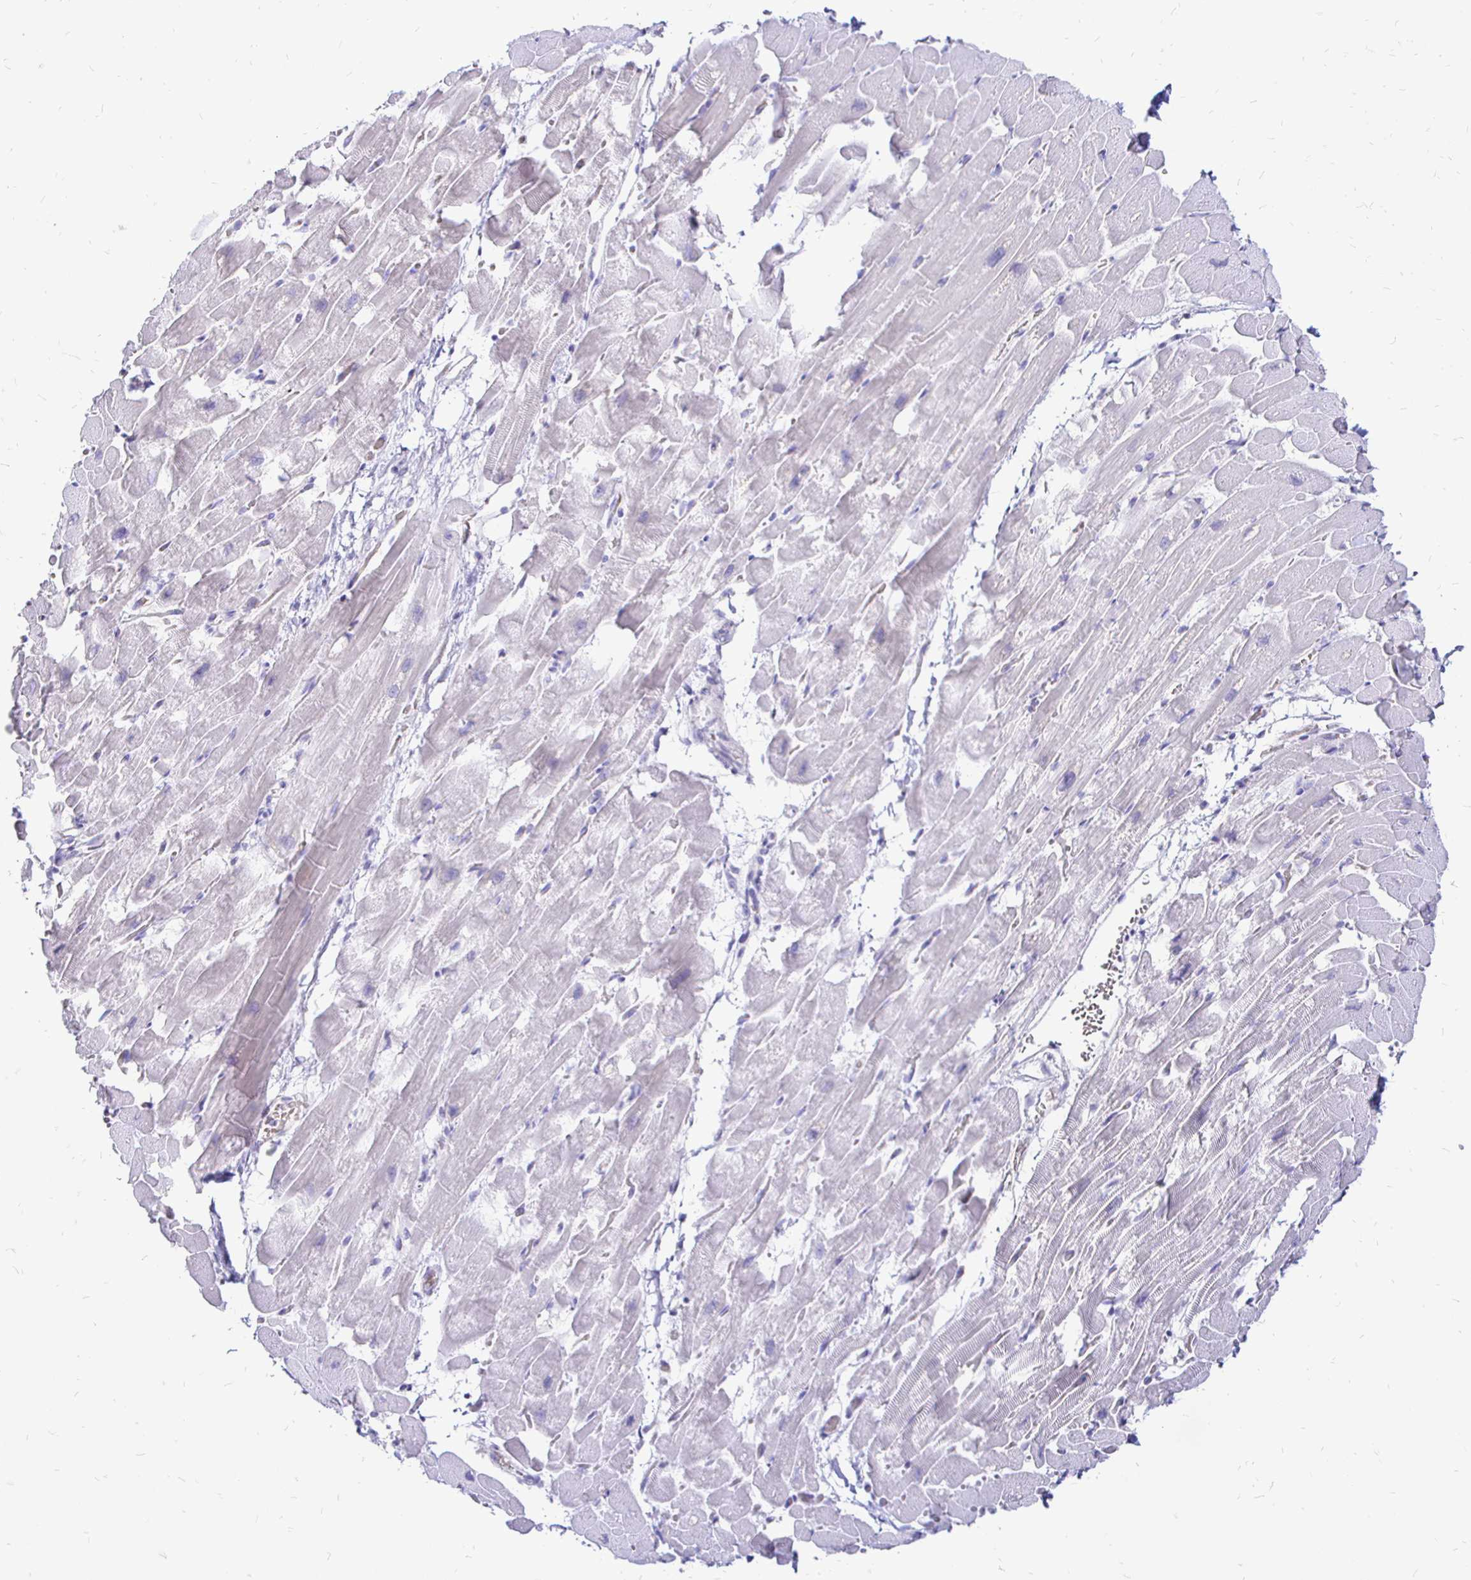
{"staining": {"intensity": "negative", "quantity": "none", "location": "none"}, "tissue": "heart muscle", "cell_type": "Cardiomyocytes", "image_type": "normal", "snomed": [{"axis": "morphology", "description": "Normal tissue, NOS"}, {"axis": "topography", "description": "Heart"}], "caption": "High power microscopy image of an IHC micrograph of benign heart muscle, revealing no significant positivity in cardiomyocytes.", "gene": "IRGC", "patient": {"sex": "male", "age": 37}}